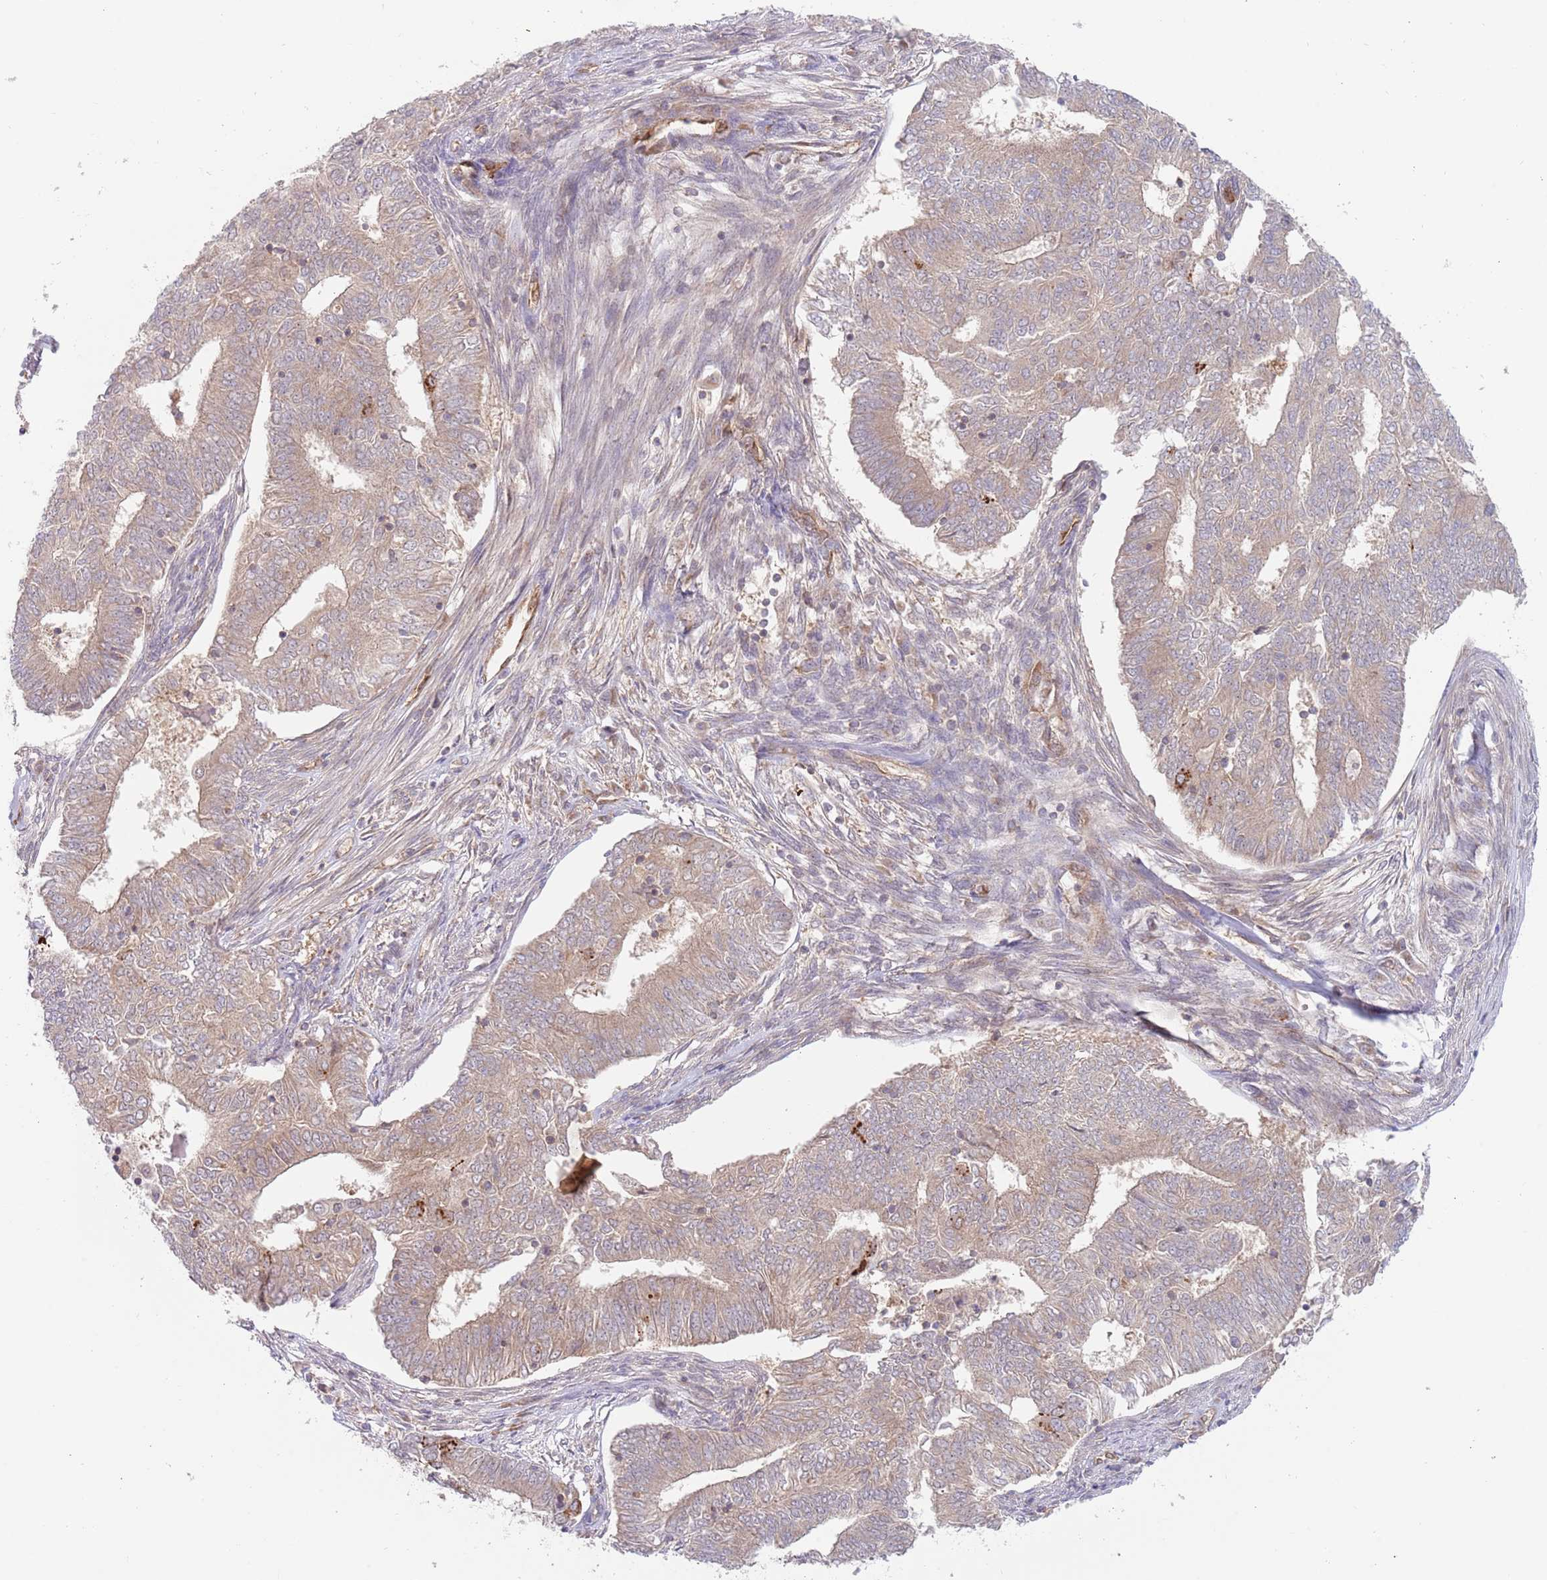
{"staining": {"intensity": "weak", "quantity": "25%-75%", "location": "cytoplasmic/membranous"}, "tissue": "endometrial cancer", "cell_type": "Tumor cells", "image_type": "cancer", "snomed": [{"axis": "morphology", "description": "Adenocarcinoma, NOS"}, {"axis": "topography", "description": "Endometrium"}], "caption": "Immunohistochemistry (IHC) (DAB (3,3'-diaminobenzidine)) staining of endometrial cancer (adenocarcinoma) demonstrates weak cytoplasmic/membranous protein positivity in approximately 25%-75% of tumor cells.", "gene": "GUK1", "patient": {"sex": "female", "age": 62}}